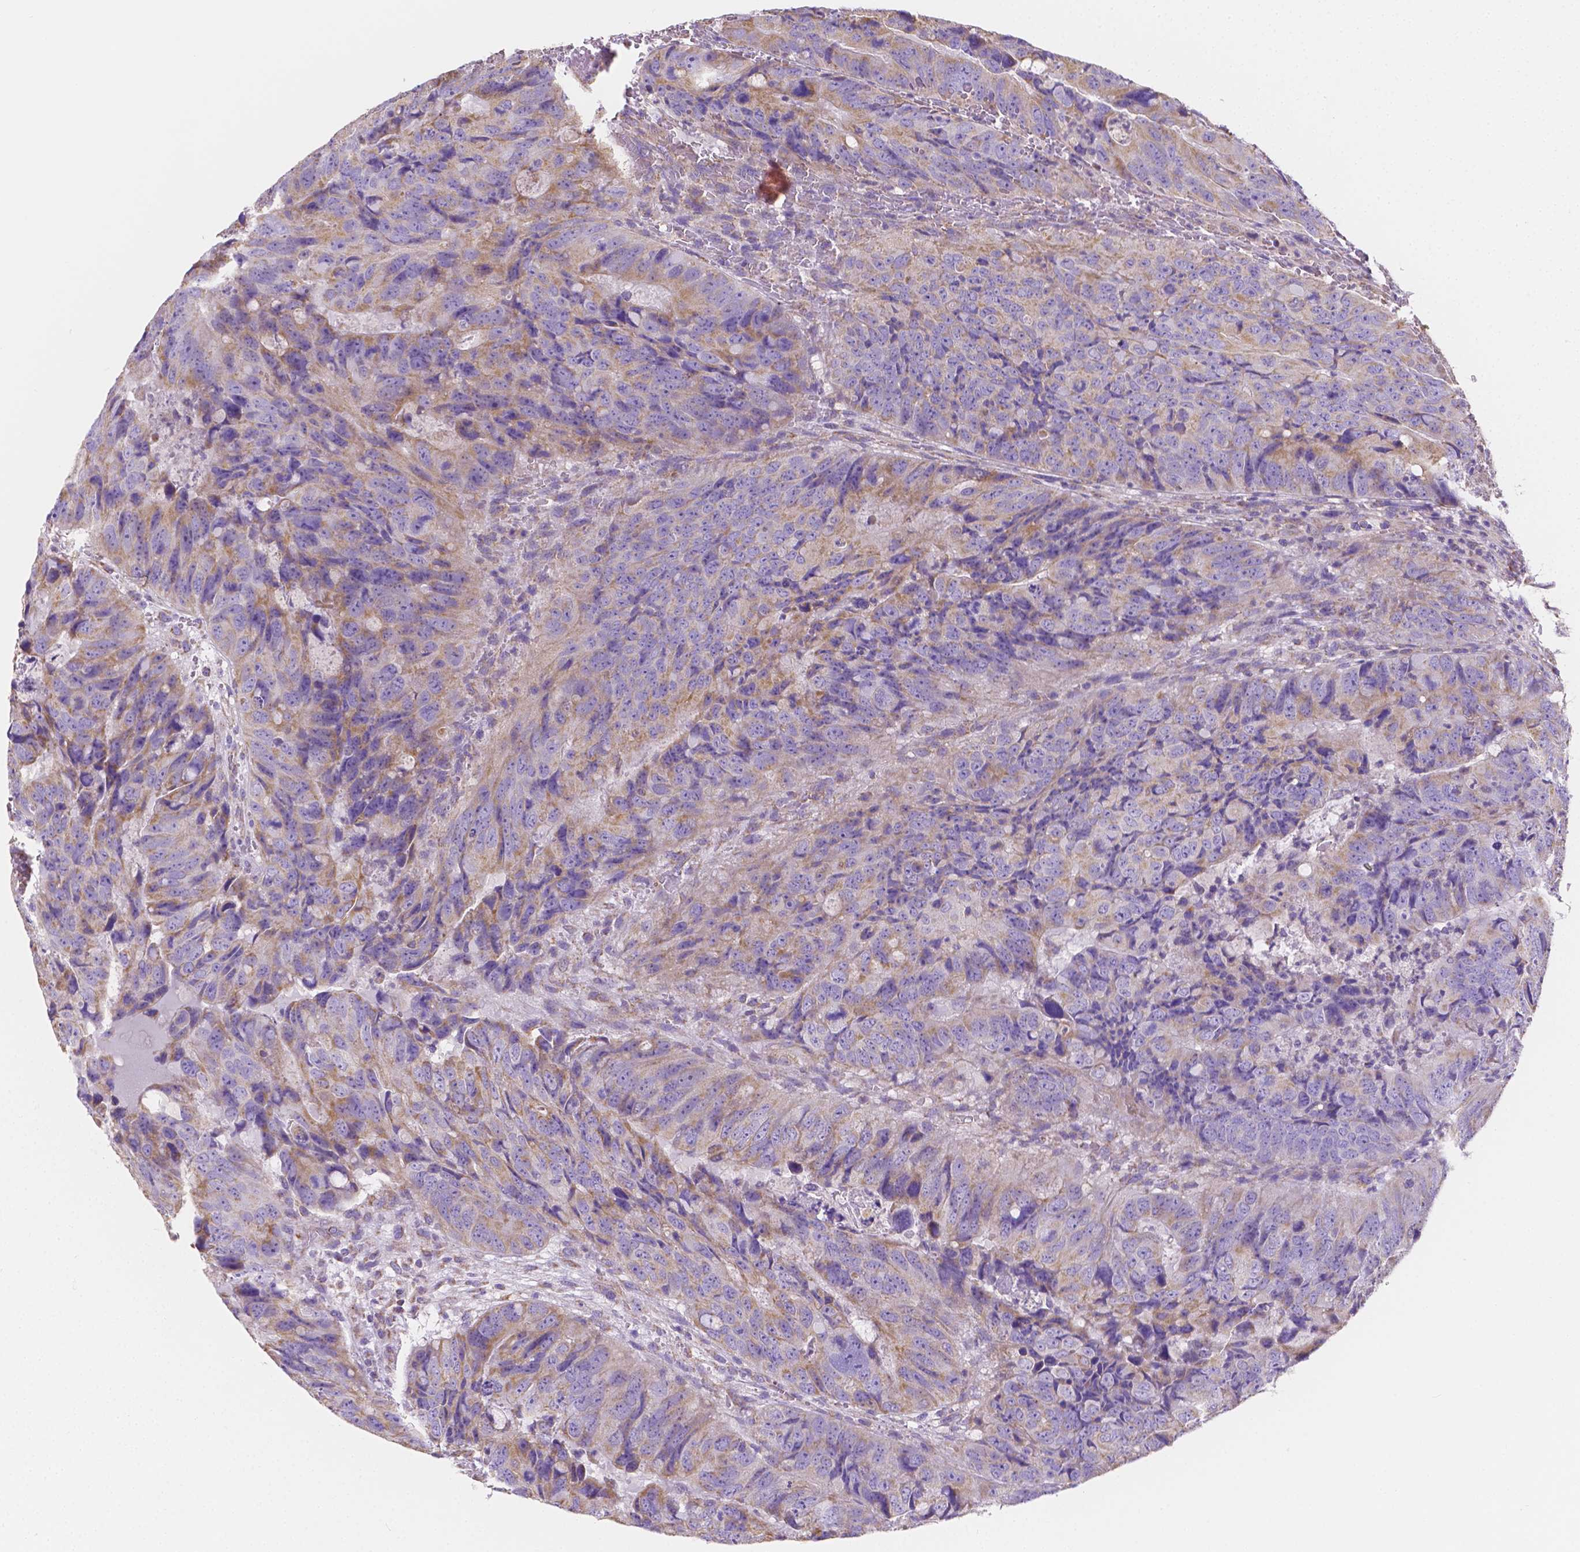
{"staining": {"intensity": "weak", "quantity": "25%-75%", "location": "cytoplasmic/membranous"}, "tissue": "colorectal cancer", "cell_type": "Tumor cells", "image_type": "cancer", "snomed": [{"axis": "morphology", "description": "Adenocarcinoma, NOS"}, {"axis": "topography", "description": "Colon"}], "caption": "Tumor cells show low levels of weak cytoplasmic/membranous staining in about 25%-75% of cells in human adenocarcinoma (colorectal).", "gene": "SGTB", "patient": {"sex": "male", "age": 79}}